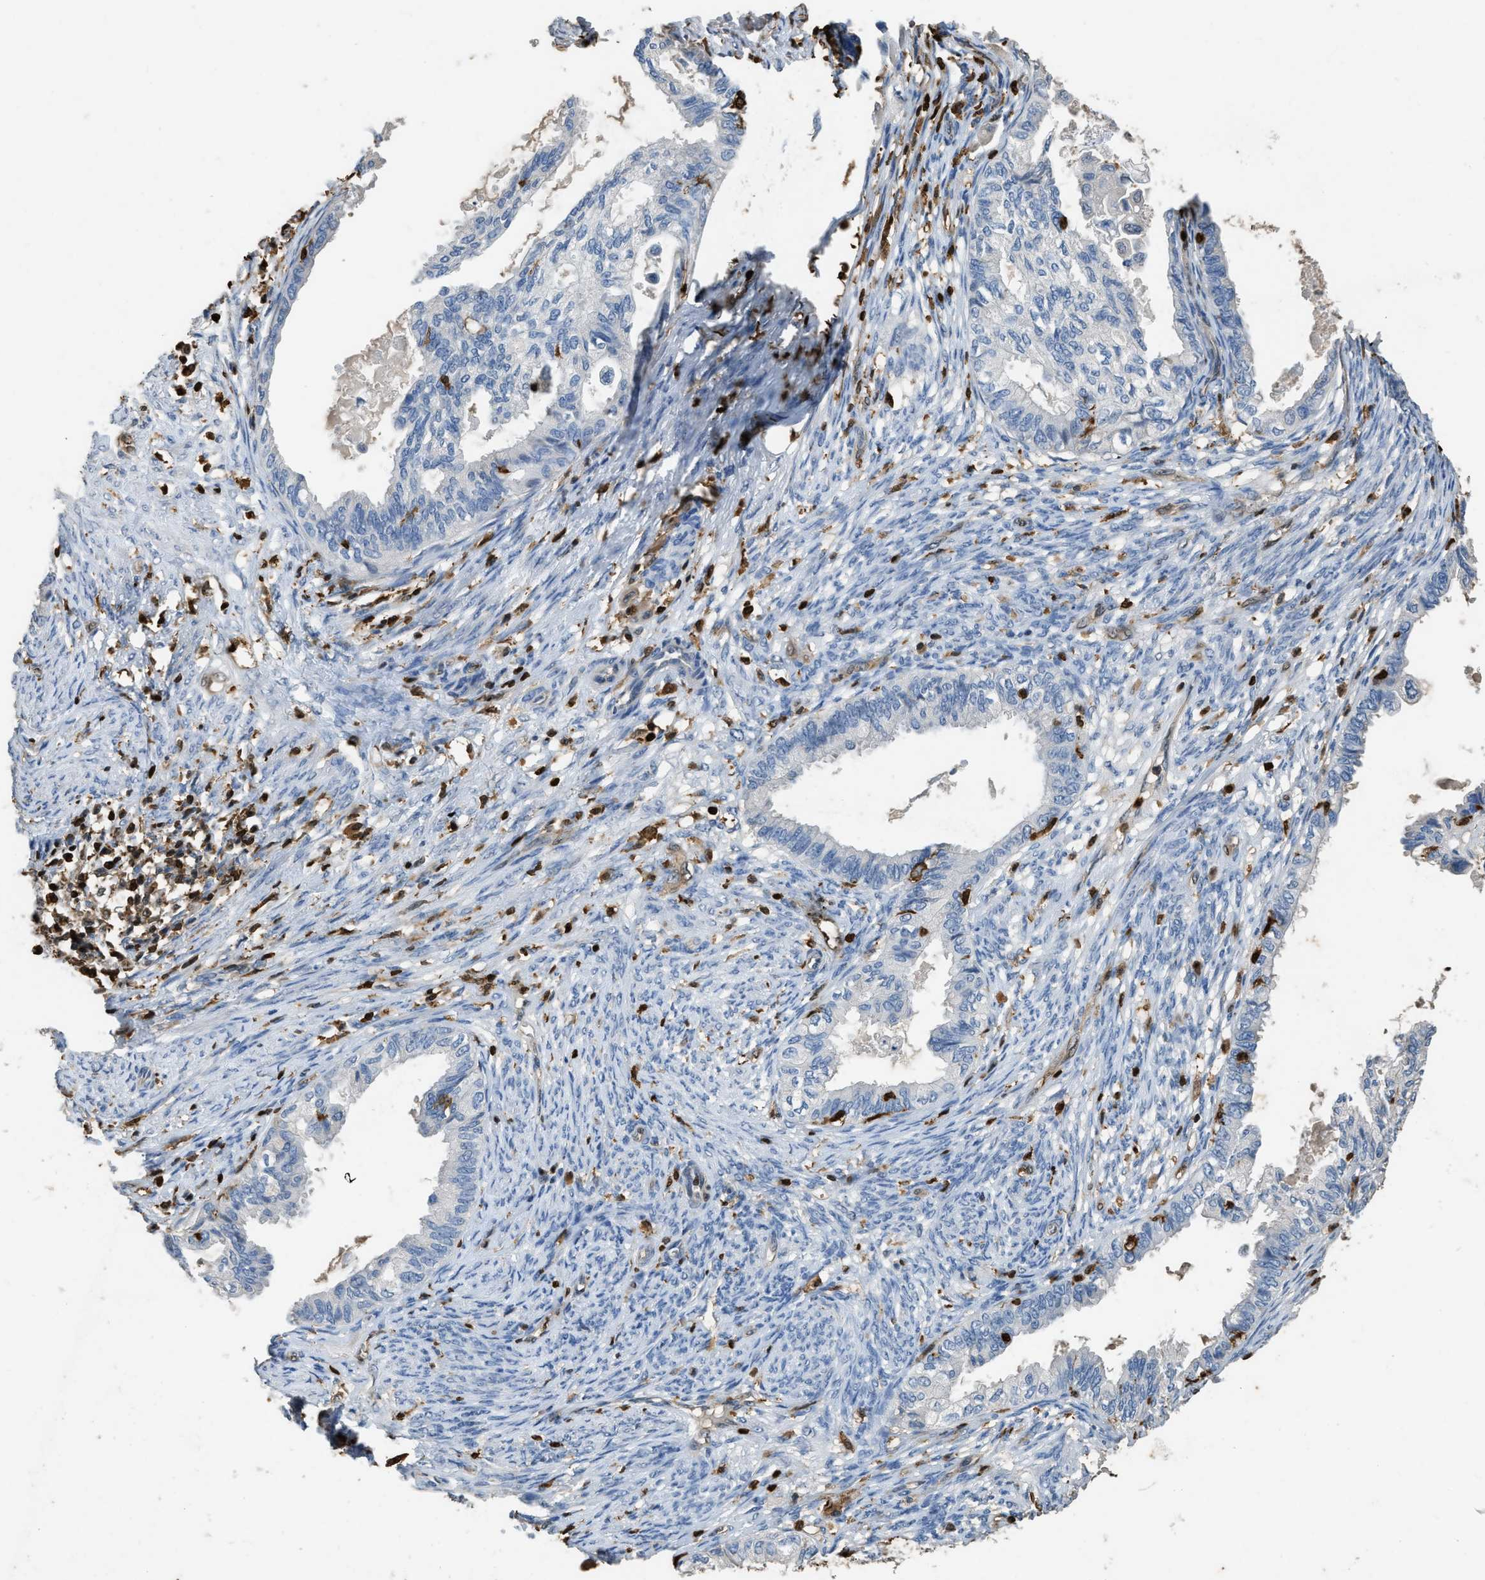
{"staining": {"intensity": "negative", "quantity": "none", "location": "none"}, "tissue": "cervical cancer", "cell_type": "Tumor cells", "image_type": "cancer", "snomed": [{"axis": "morphology", "description": "Normal tissue, NOS"}, {"axis": "morphology", "description": "Adenocarcinoma, NOS"}, {"axis": "topography", "description": "Cervix"}, {"axis": "topography", "description": "Endometrium"}], "caption": "A histopathology image of human adenocarcinoma (cervical) is negative for staining in tumor cells. (DAB immunohistochemistry, high magnification).", "gene": "ARHGDIB", "patient": {"sex": "female", "age": 86}}